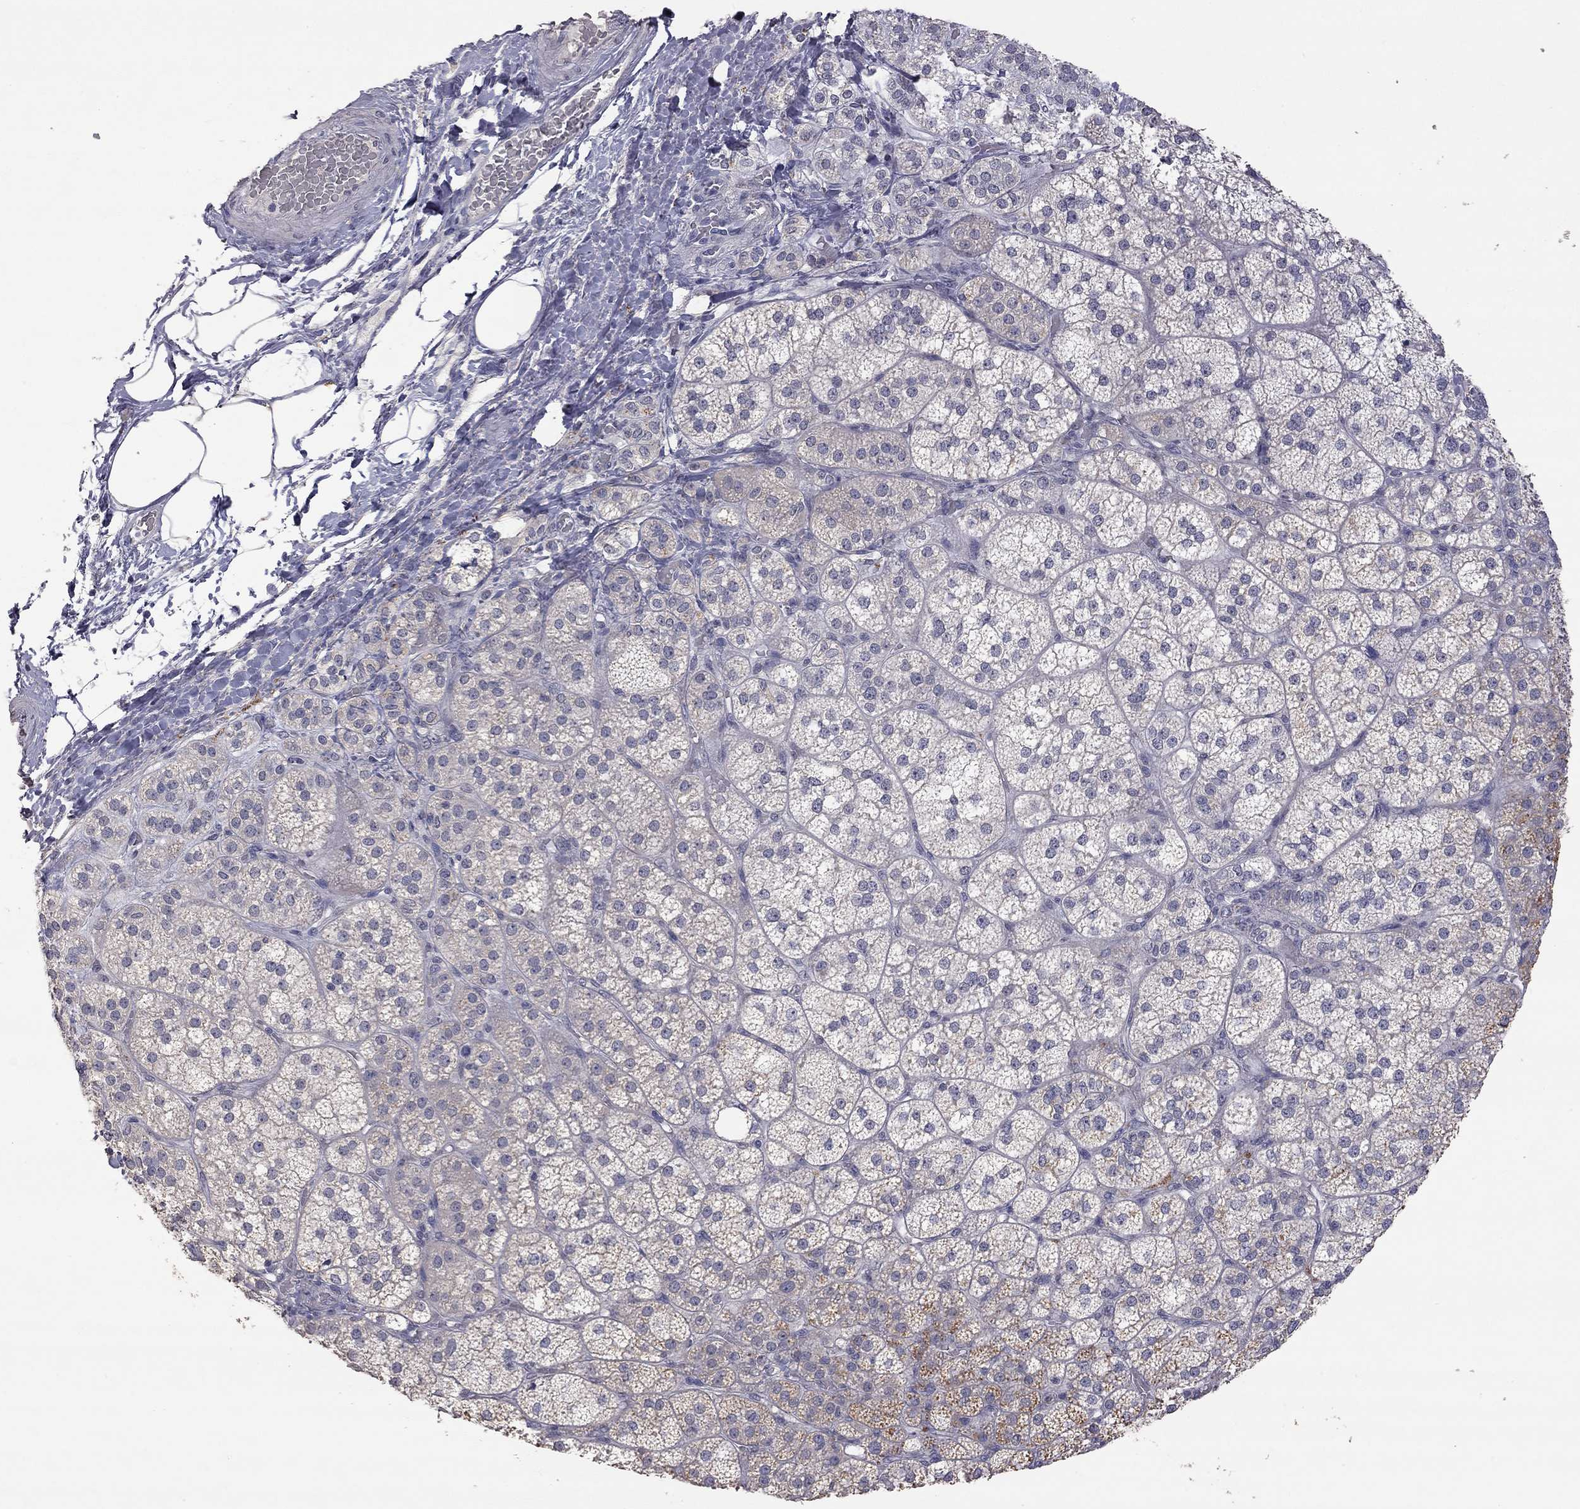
{"staining": {"intensity": "moderate", "quantity": "<25%", "location": "cytoplasmic/membranous"}, "tissue": "adrenal gland", "cell_type": "Glandular cells", "image_type": "normal", "snomed": [{"axis": "morphology", "description": "Normal tissue, NOS"}, {"axis": "topography", "description": "Adrenal gland"}], "caption": "Immunohistochemical staining of unremarkable adrenal gland demonstrates <25% levels of moderate cytoplasmic/membranous protein positivity in about <25% of glandular cells. (DAB (3,3'-diaminobenzidine) IHC with brightfield microscopy, high magnification).", "gene": "SYT12", "patient": {"sex": "female", "age": 60}}